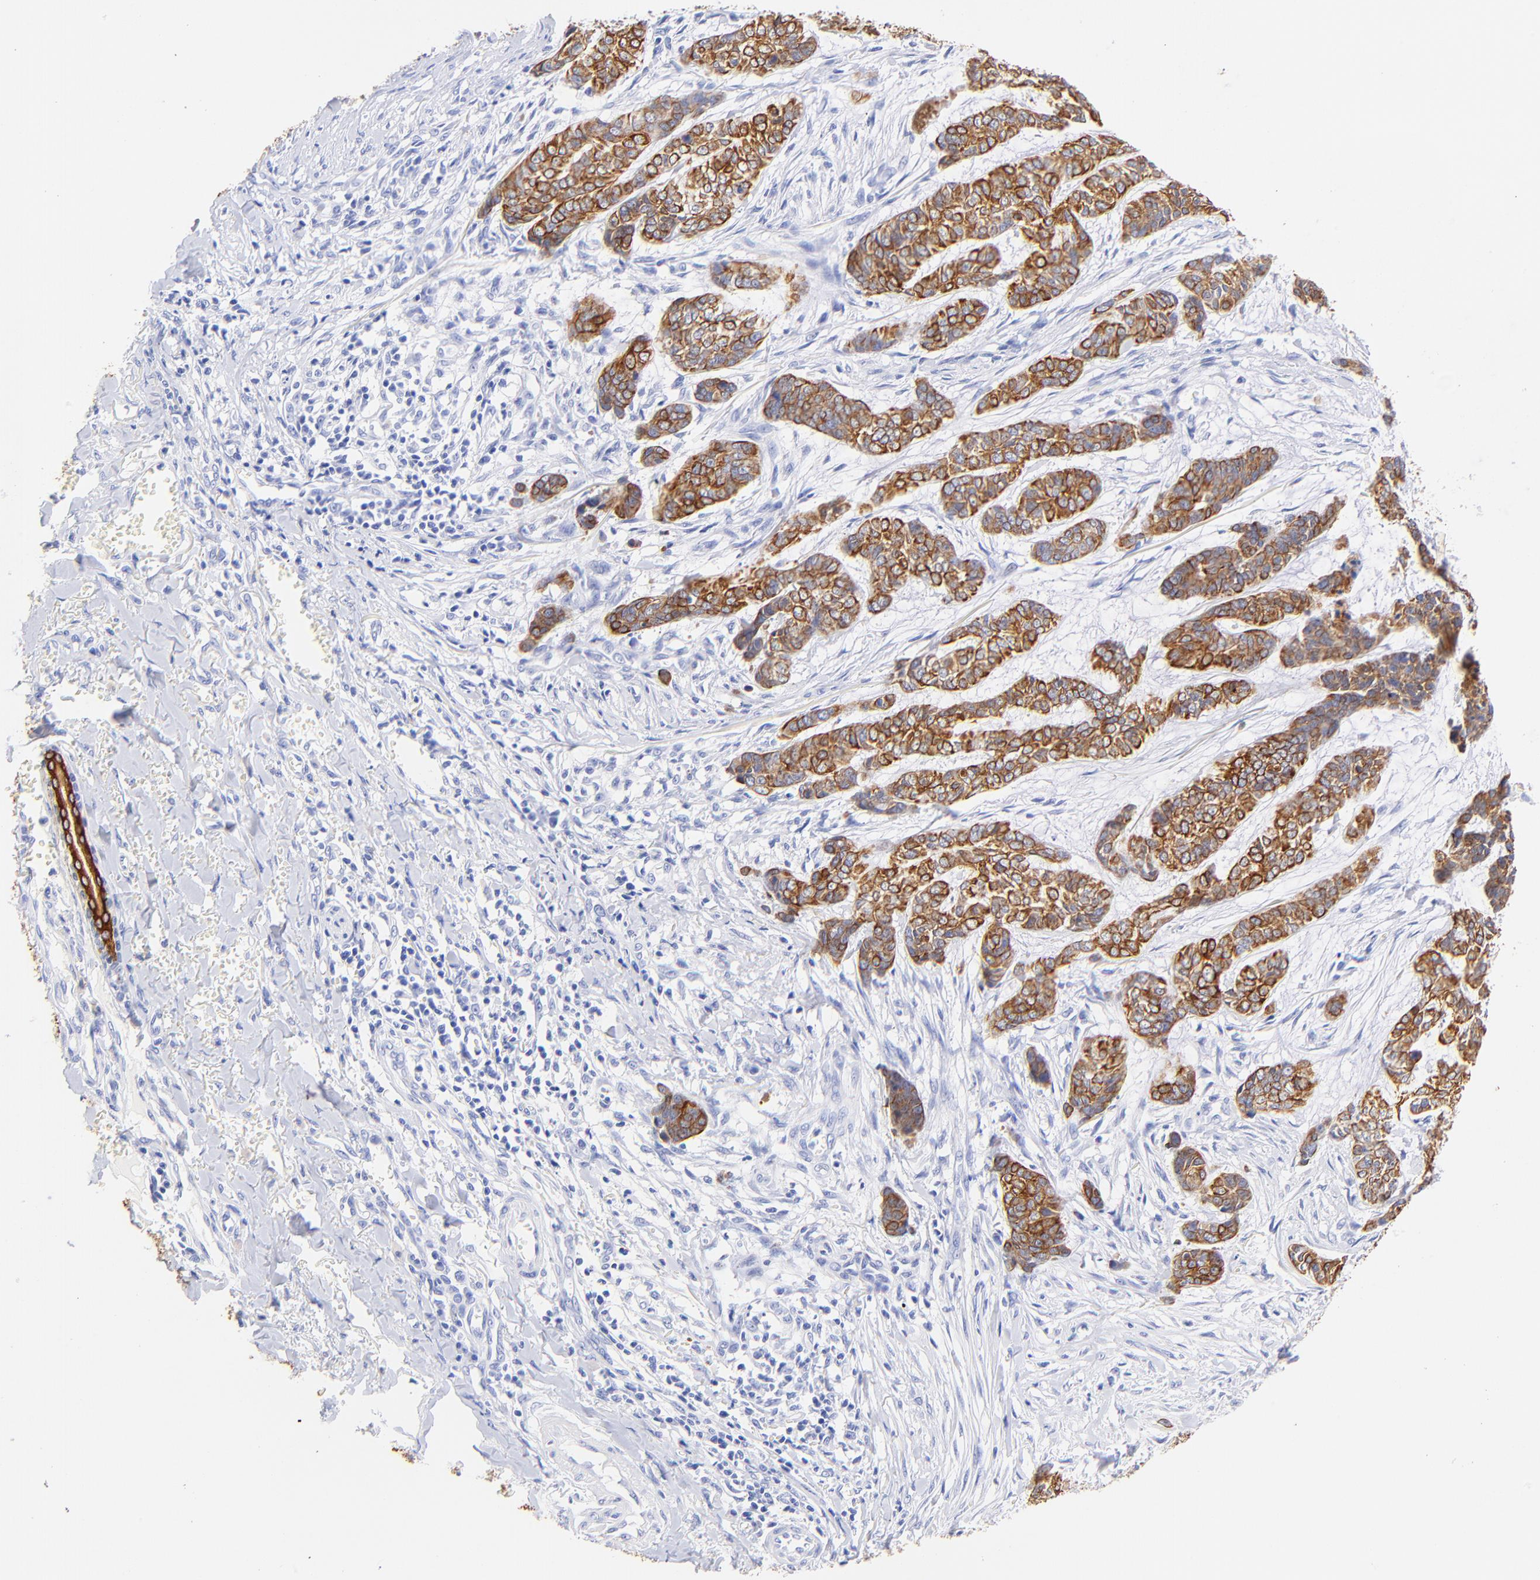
{"staining": {"intensity": "moderate", "quantity": "25%-75%", "location": "cytoplasmic/membranous"}, "tissue": "skin cancer", "cell_type": "Tumor cells", "image_type": "cancer", "snomed": [{"axis": "morphology", "description": "Basal cell carcinoma"}, {"axis": "topography", "description": "Skin"}], "caption": "Immunohistochemical staining of skin basal cell carcinoma reveals medium levels of moderate cytoplasmic/membranous protein staining in about 25%-75% of tumor cells. Using DAB (3,3'-diaminobenzidine) (brown) and hematoxylin (blue) stains, captured at high magnification using brightfield microscopy.", "gene": "KRT19", "patient": {"sex": "female", "age": 64}}